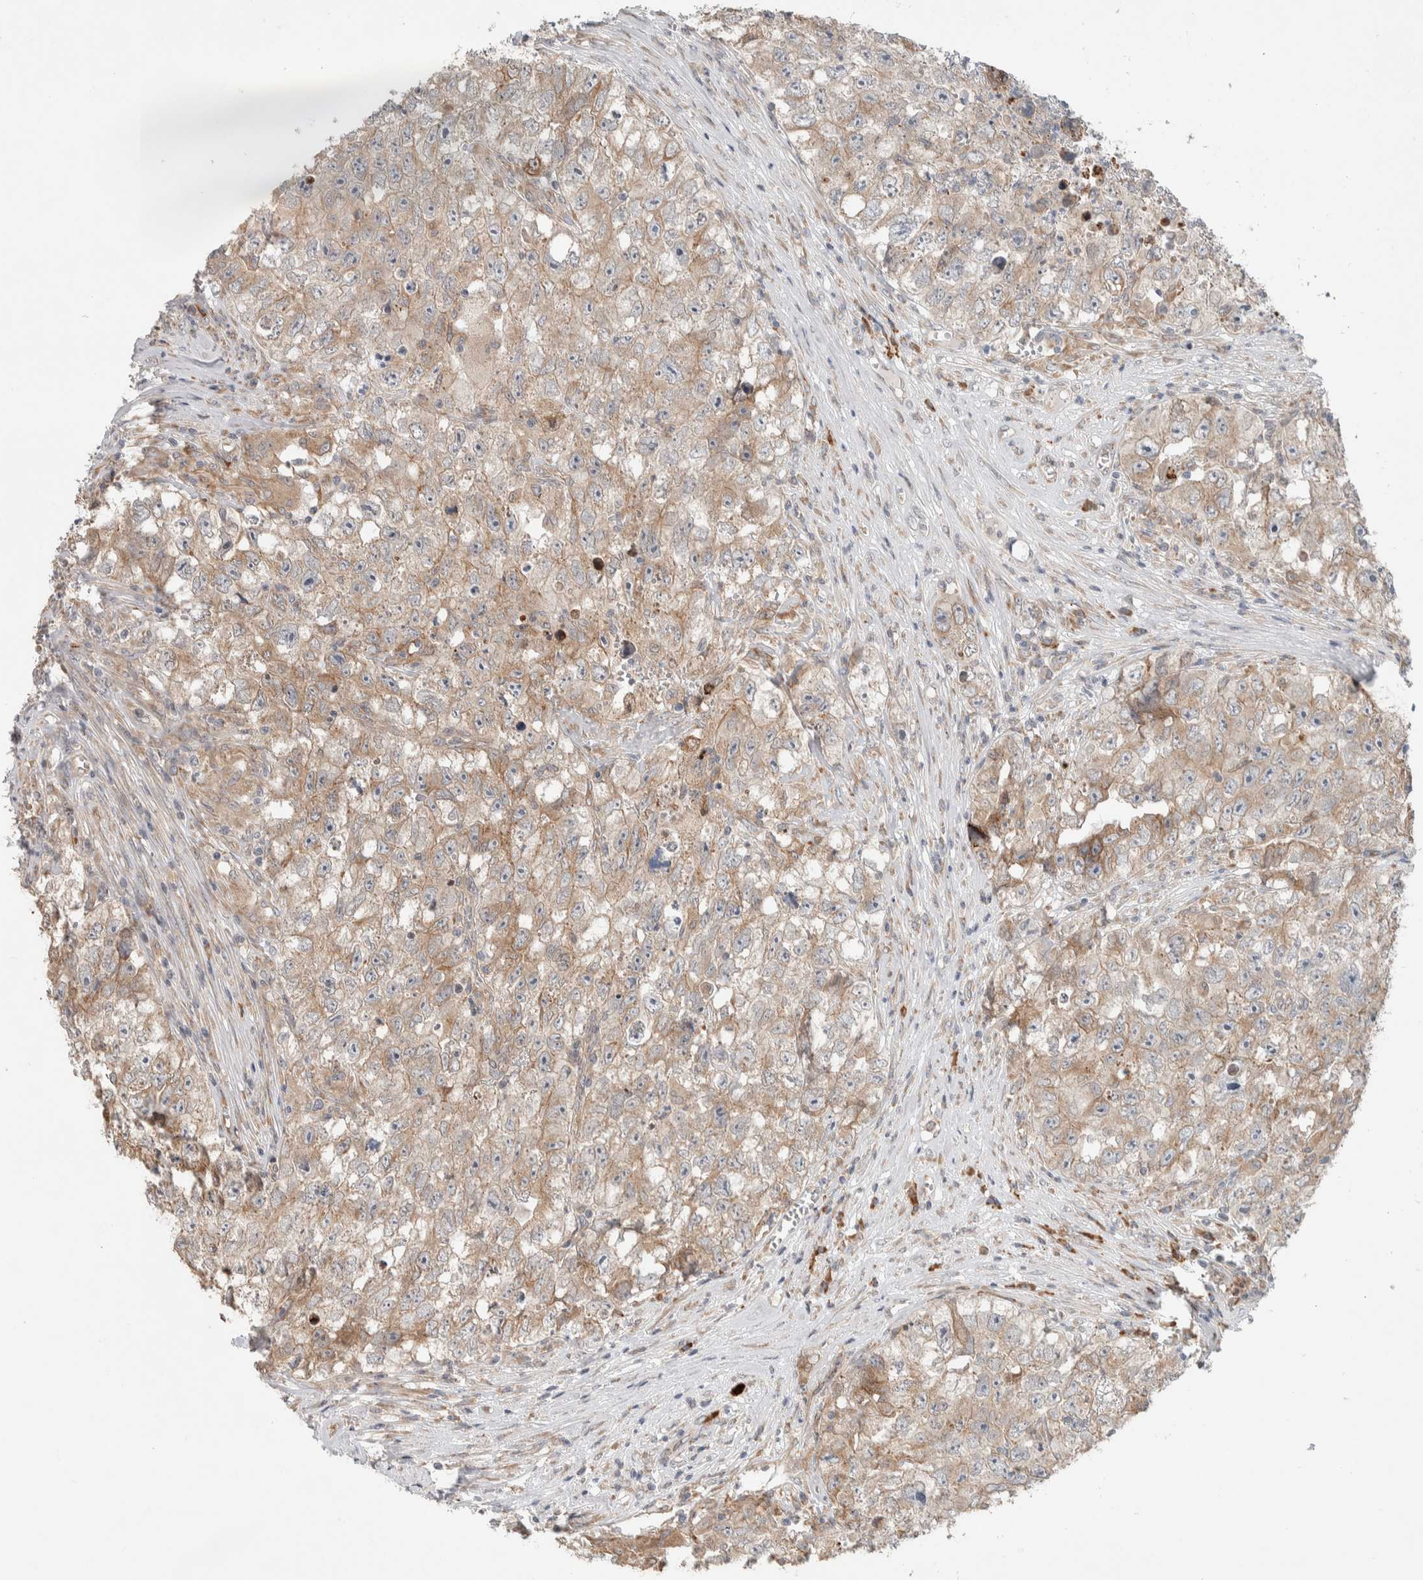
{"staining": {"intensity": "weak", "quantity": ">75%", "location": "cytoplasmic/membranous"}, "tissue": "testis cancer", "cell_type": "Tumor cells", "image_type": "cancer", "snomed": [{"axis": "morphology", "description": "Seminoma, NOS"}, {"axis": "morphology", "description": "Carcinoma, Embryonal, NOS"}, {"axis": "topography", "description": "Testis"}], "caption": "Brown immunohistochemical staining in testis cancer (embryonal carcinoma) exhibits weak cytoplasmic/membranous staining in approximately >75% of tumor cells.", "gene": "ADCY8", "patient": {"sex": "male", "age": 43}}